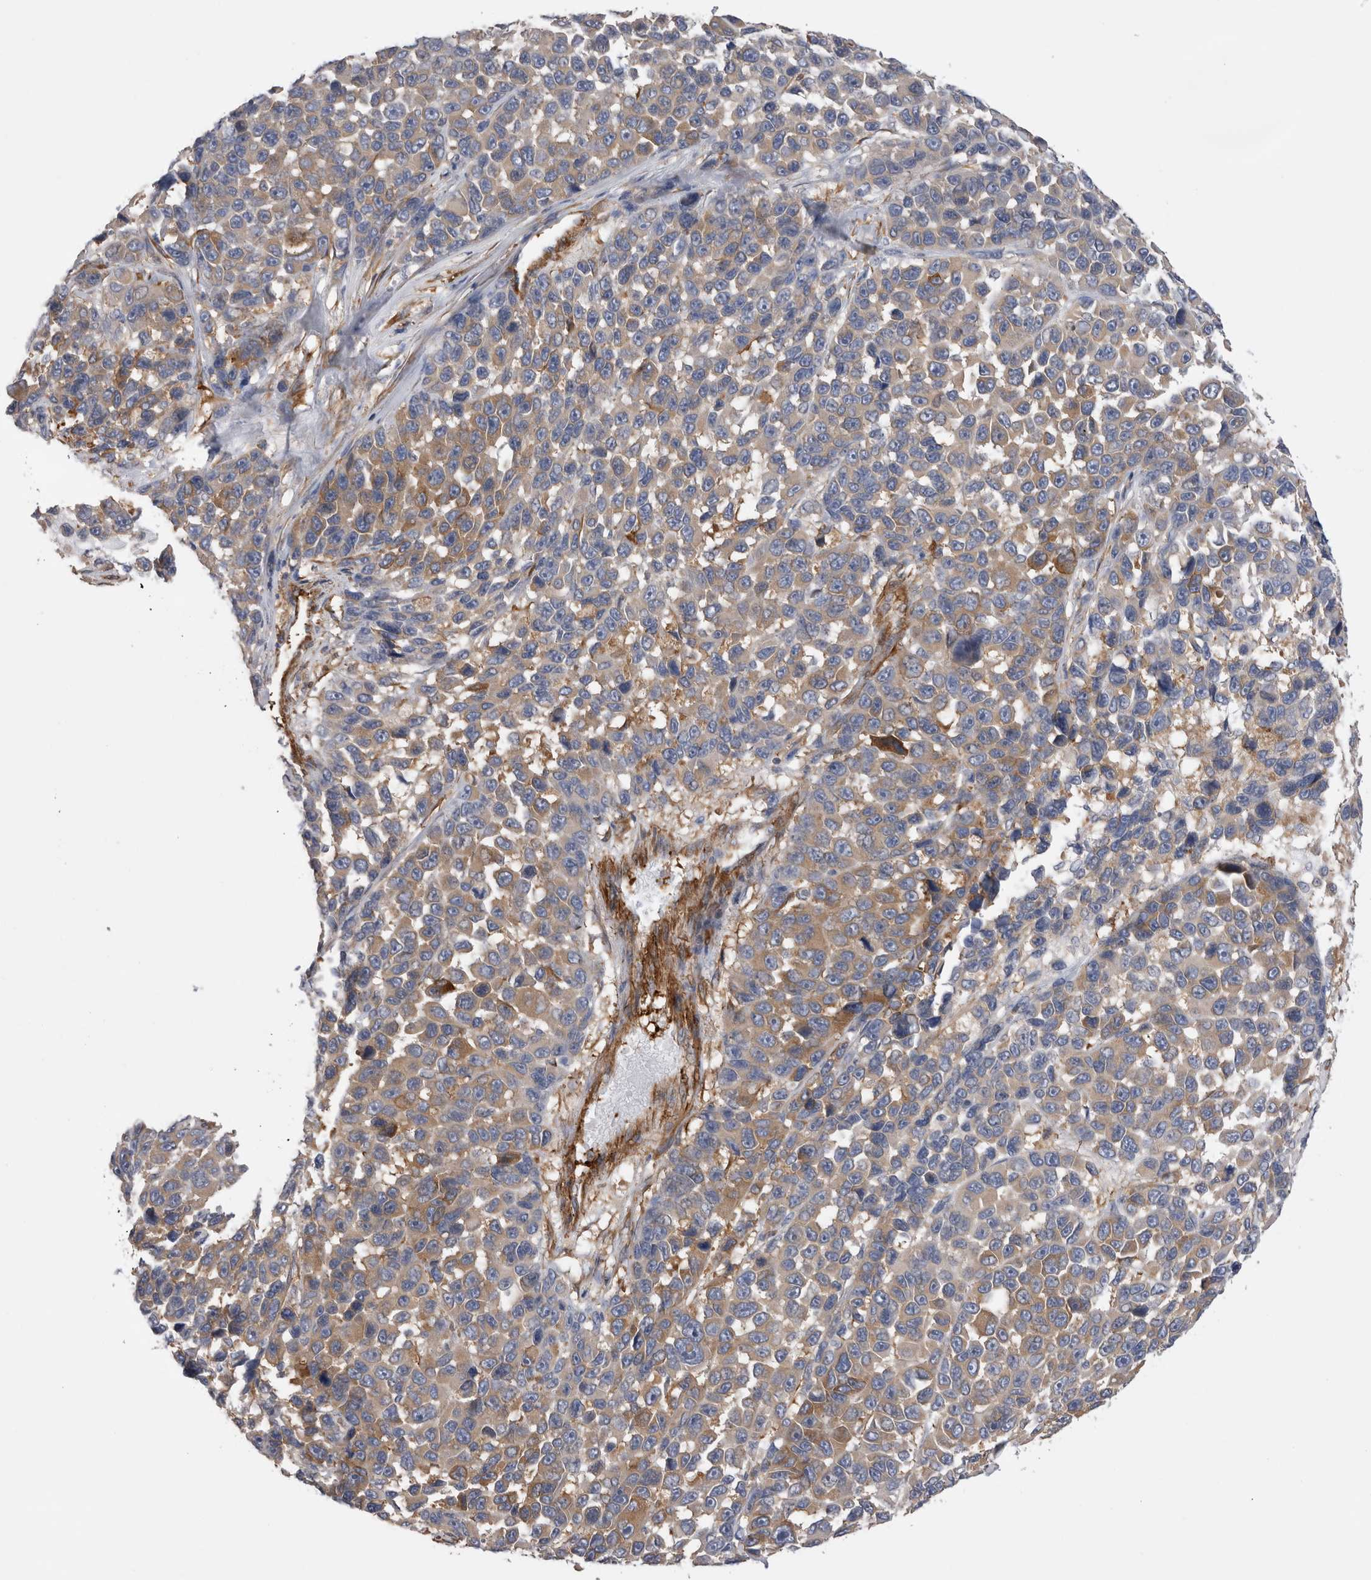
{"staining": {"intensity": "weak", "quantity": ">75%", "location": "cytoplasmic/membranous"}, "tissue": "melanoma", "cell_type": "Tumor cells", "image_type": "cancer", "snomed": [{"axis": "morphology", "description": "Malignant melanoma, NOS"}, {"axis": "topography", "description": "Skin"}], "caption": "Immunohistochemical staining of melanoma exhibits weak cytoplasmic/membranous protein staining in approximately >75% of tumor cells. (Brightfield microscopy of DAB IHC at high magnification).", "gene": "EPRS1", "patient": {"sex": "male", "age": 53}}